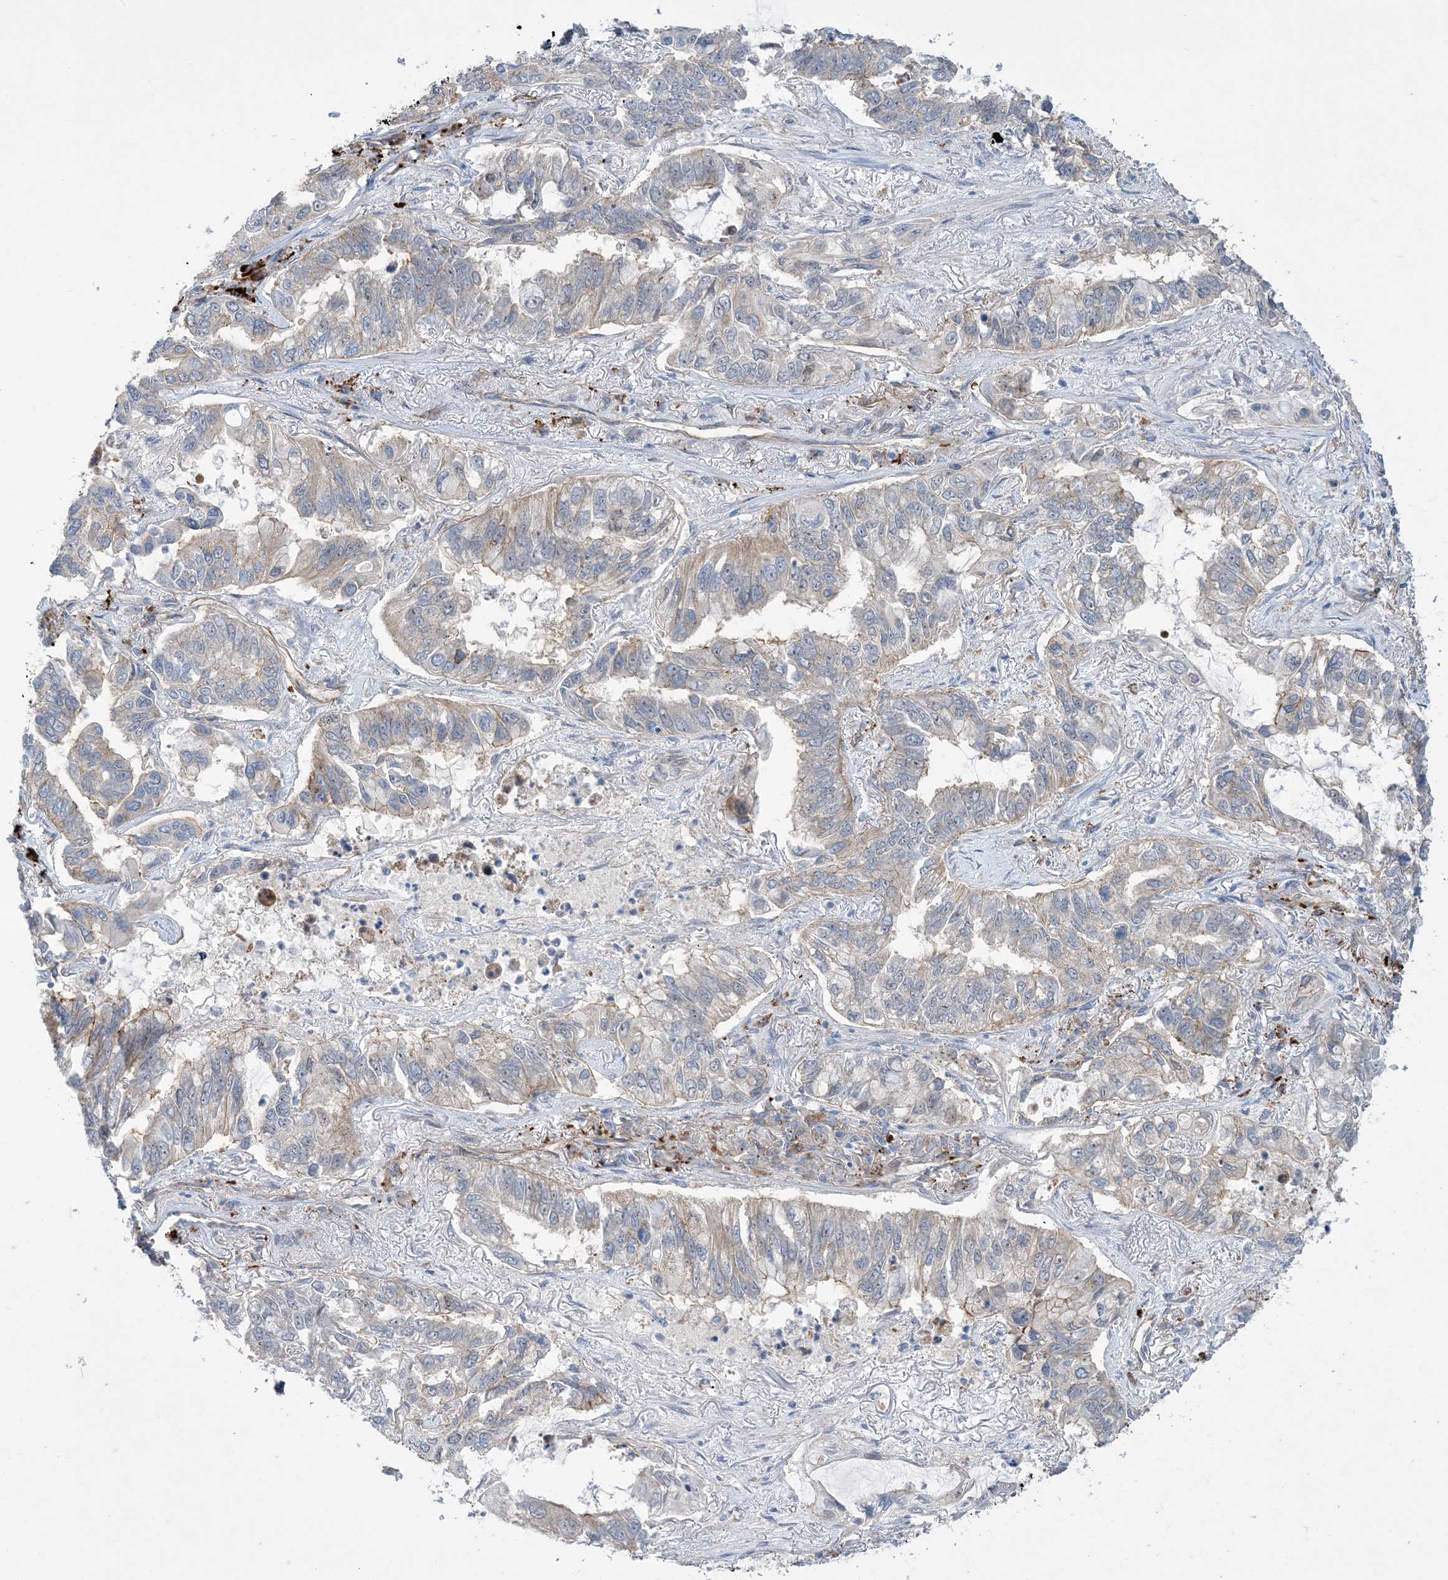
{"staining": {"intensity": "negative", "quantity": "none", "location": "none"}, "tissue": "lung cancer", "cell_type": "Tumor cells", "image_type": "cancer", "snomed": [{"axis": "morphology", "description": "Adenocarcinoma, NOS"}, {"axis": "topography", "description": "Lung"}], "caption": "High magnification brightfield microscopy of lung adenocarcinoma stained with DAB (3,3'-diaminobenzidine) (brown) and counterstained with hematoxylin (blue): tumor cells show no significant positivity. Nuclei are stained in blue.", "gene": "AOC1", "patient": {"sex": "male", "age": 64}}